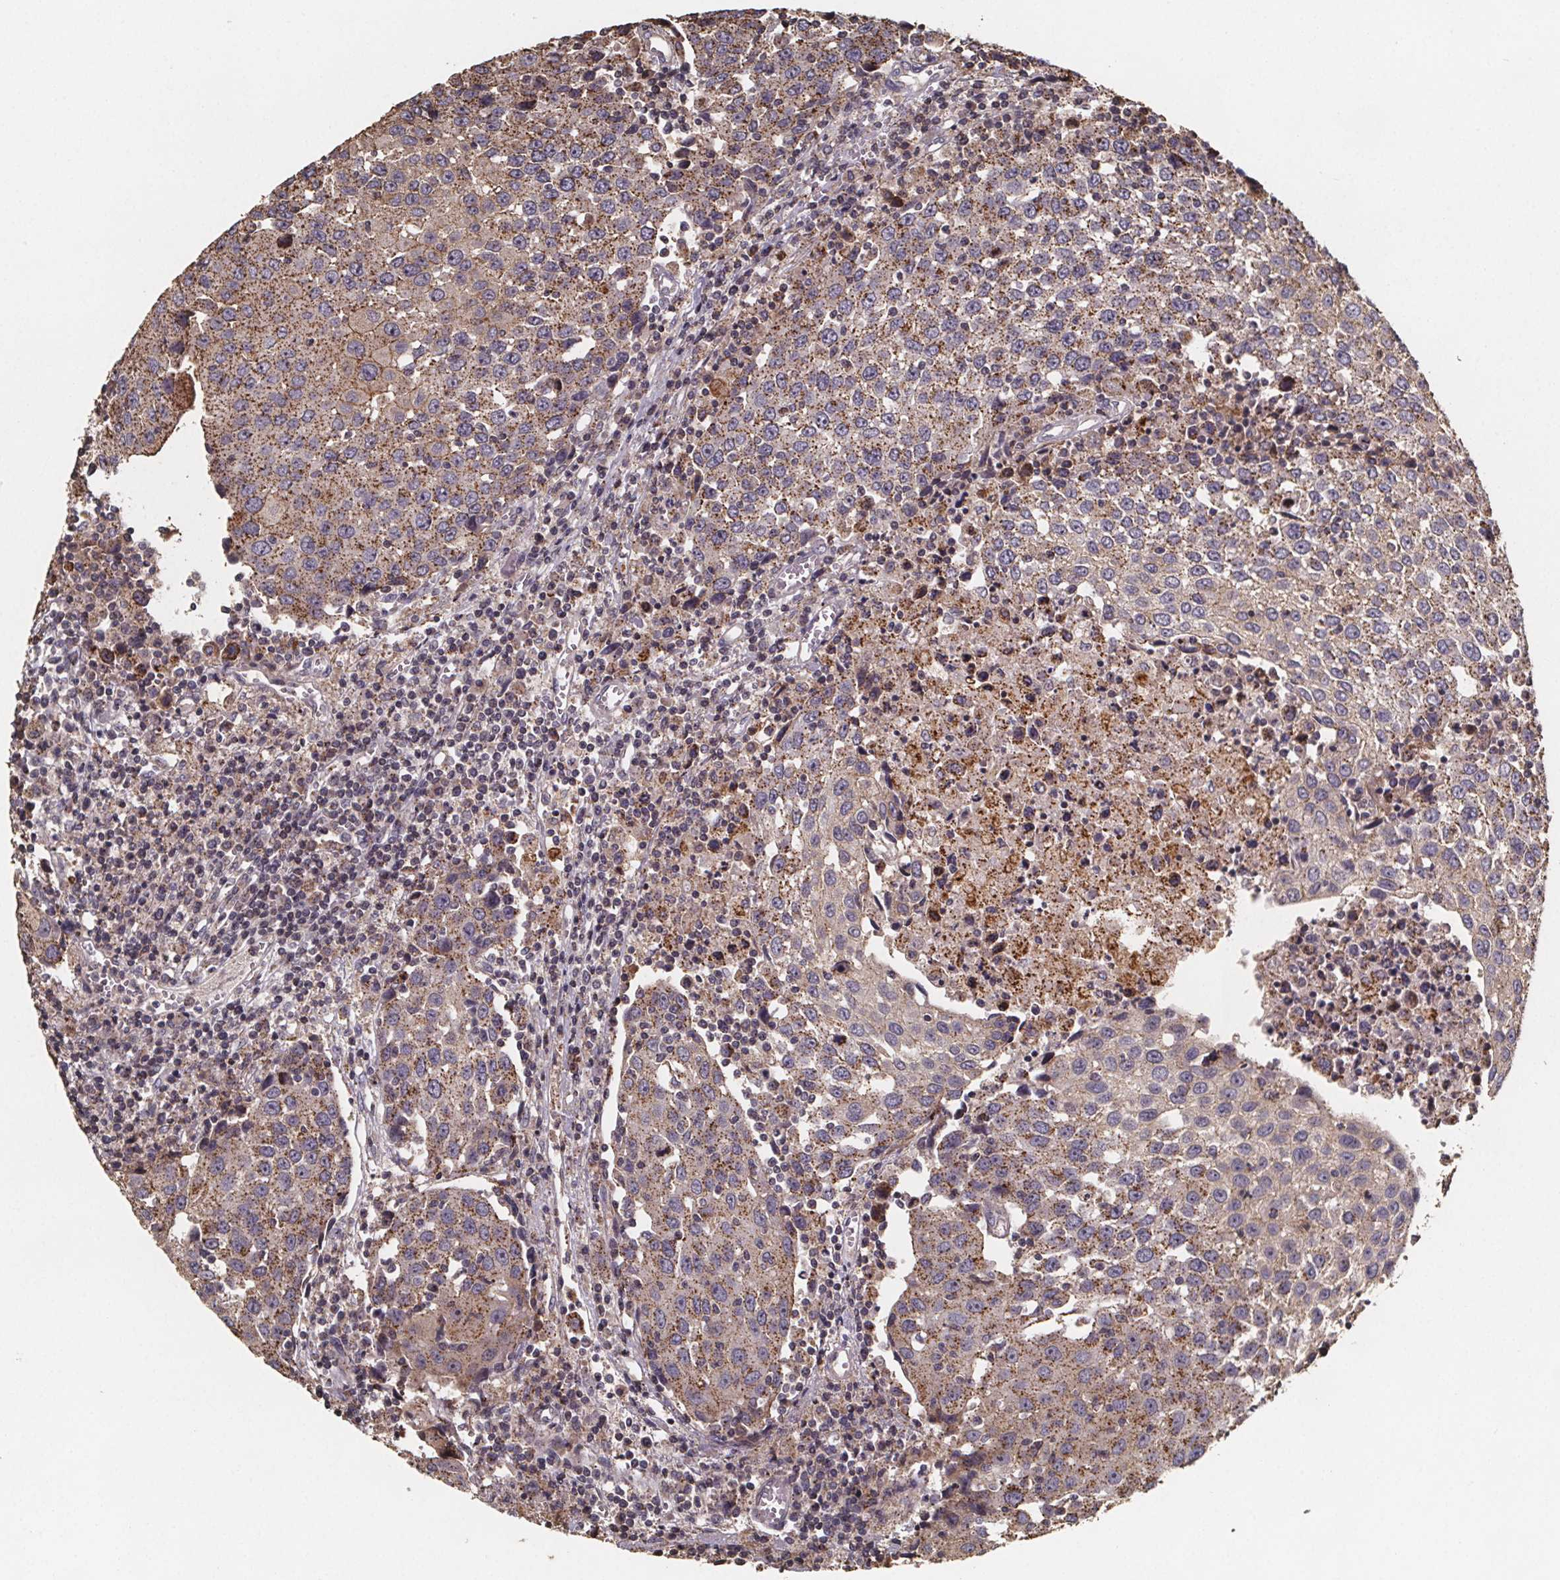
{"staining": {"intensity": "moderate", "quantity": "25%-75%", "location": "cytoplasmic/membranous"}, "tissue": "urothelial cancer", "cell_type": "Tumor cells", "image_type": "cancer", "snomed": [{"axis": "morphology", "description": "Urothelial carcinoma, High grade"}, {"axis": "topography", "description": "Urinary bladder"}], "caption": "Immunohistochemistry micrograph of urothelial cancer stained for a protein (brown), which demonstrates medium levels of moderate cytoplasmic/membranous positivity in about 25%-75% of tumor cells.", "gene": "ZNF879", "patient": {"sex": "female", "age": 85}}